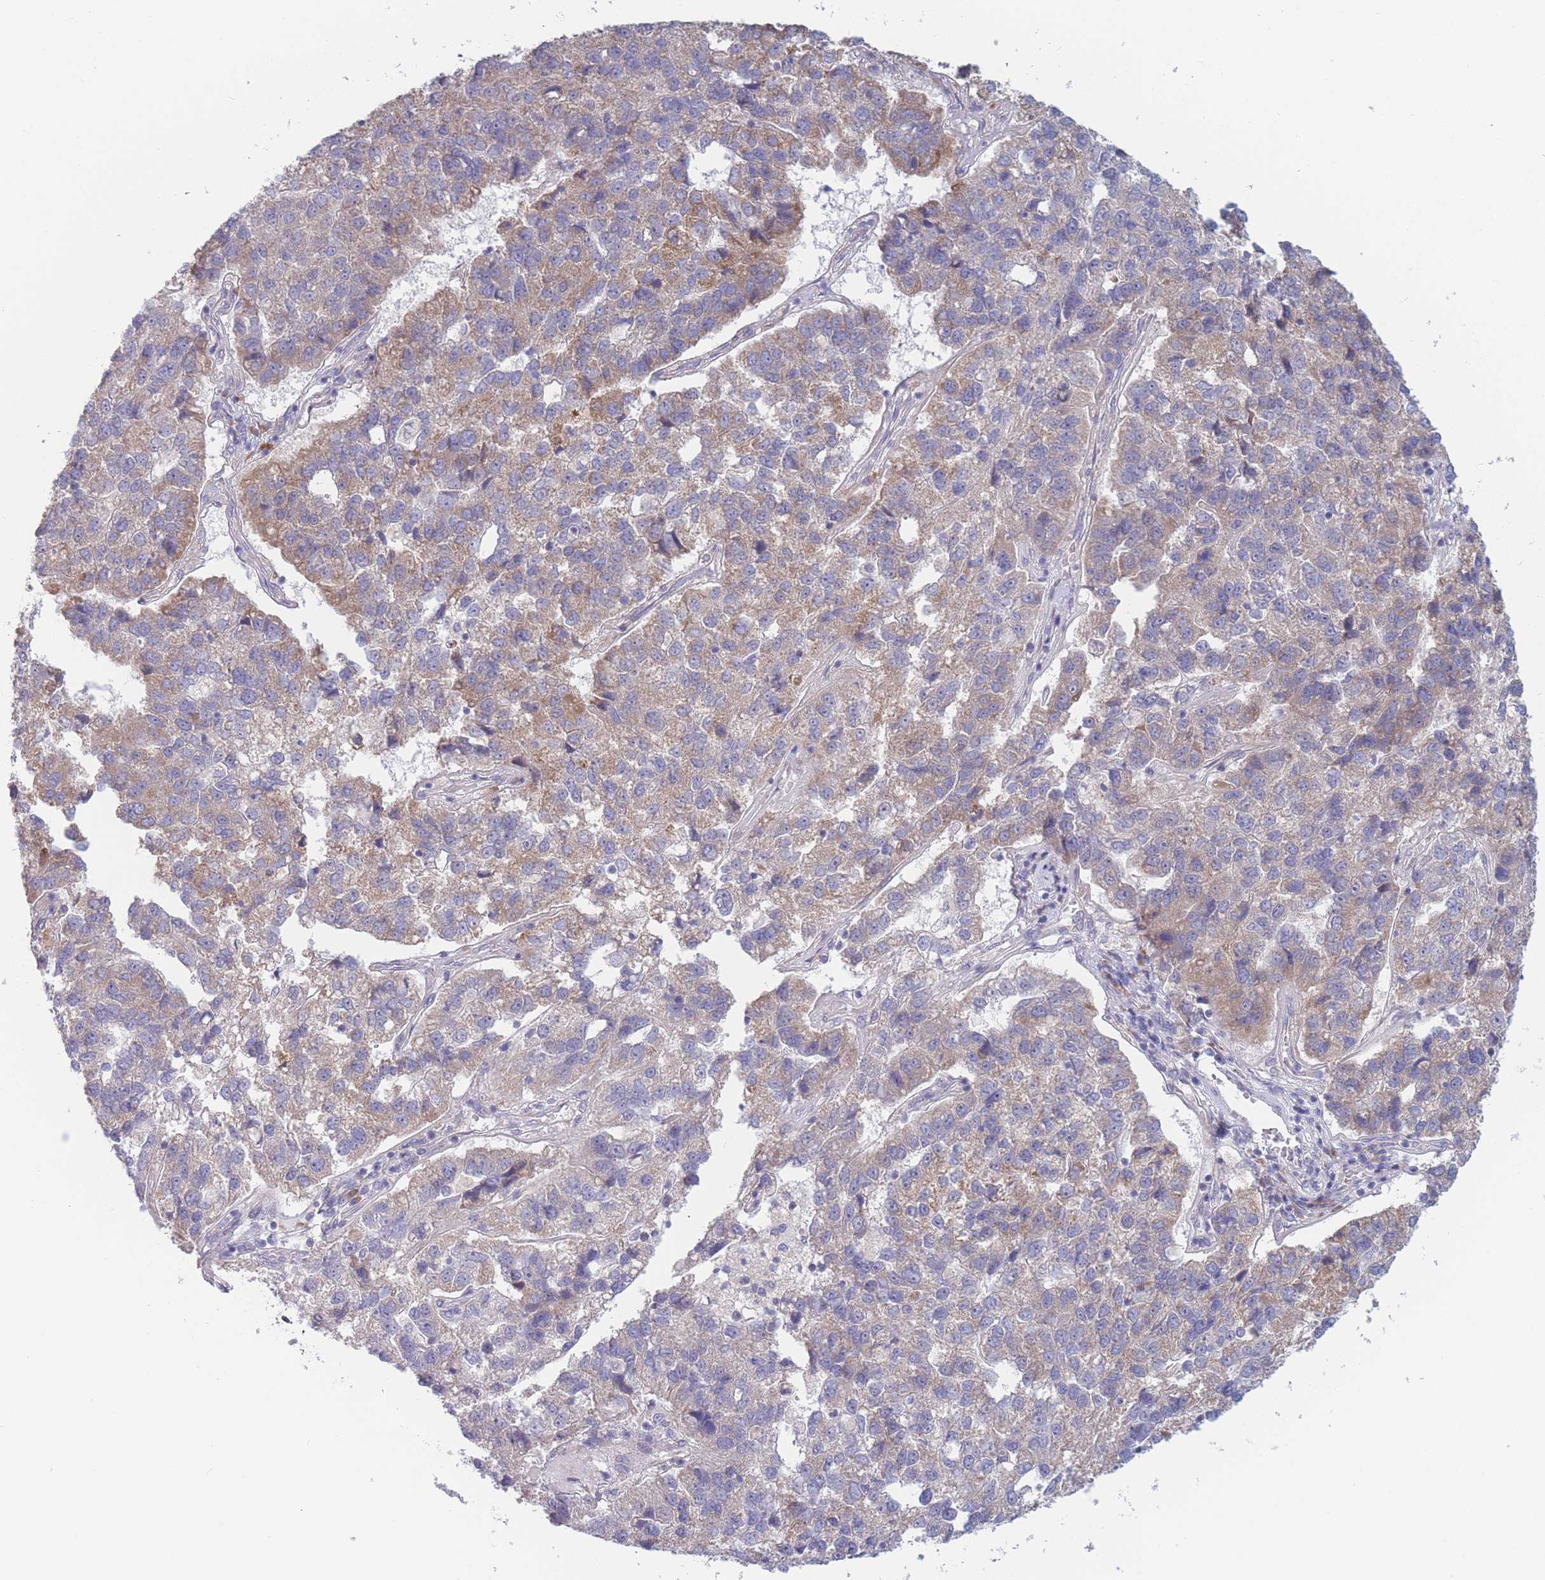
{"staining": {"intensity": "weak", "quantity": "25%-75%", "location": "cytoplasmic/membranous"}, "tissue": "pancreatic cancer", "cell_type": "Tumor cells", "image_type": "cancer", "snomed": [{"axis": "morphology", "description": "Adenocarcinoma, NOS"}, {"axis": "topography", "description": "Pancreas"}], "caption": "Weak cytoplasmic/membranous expression is identified in approximately 25%-75% of tumor cells in pancreatic cancer.", "gene": "FAM227B", "patient": {"sex": "female", "age": 61}}